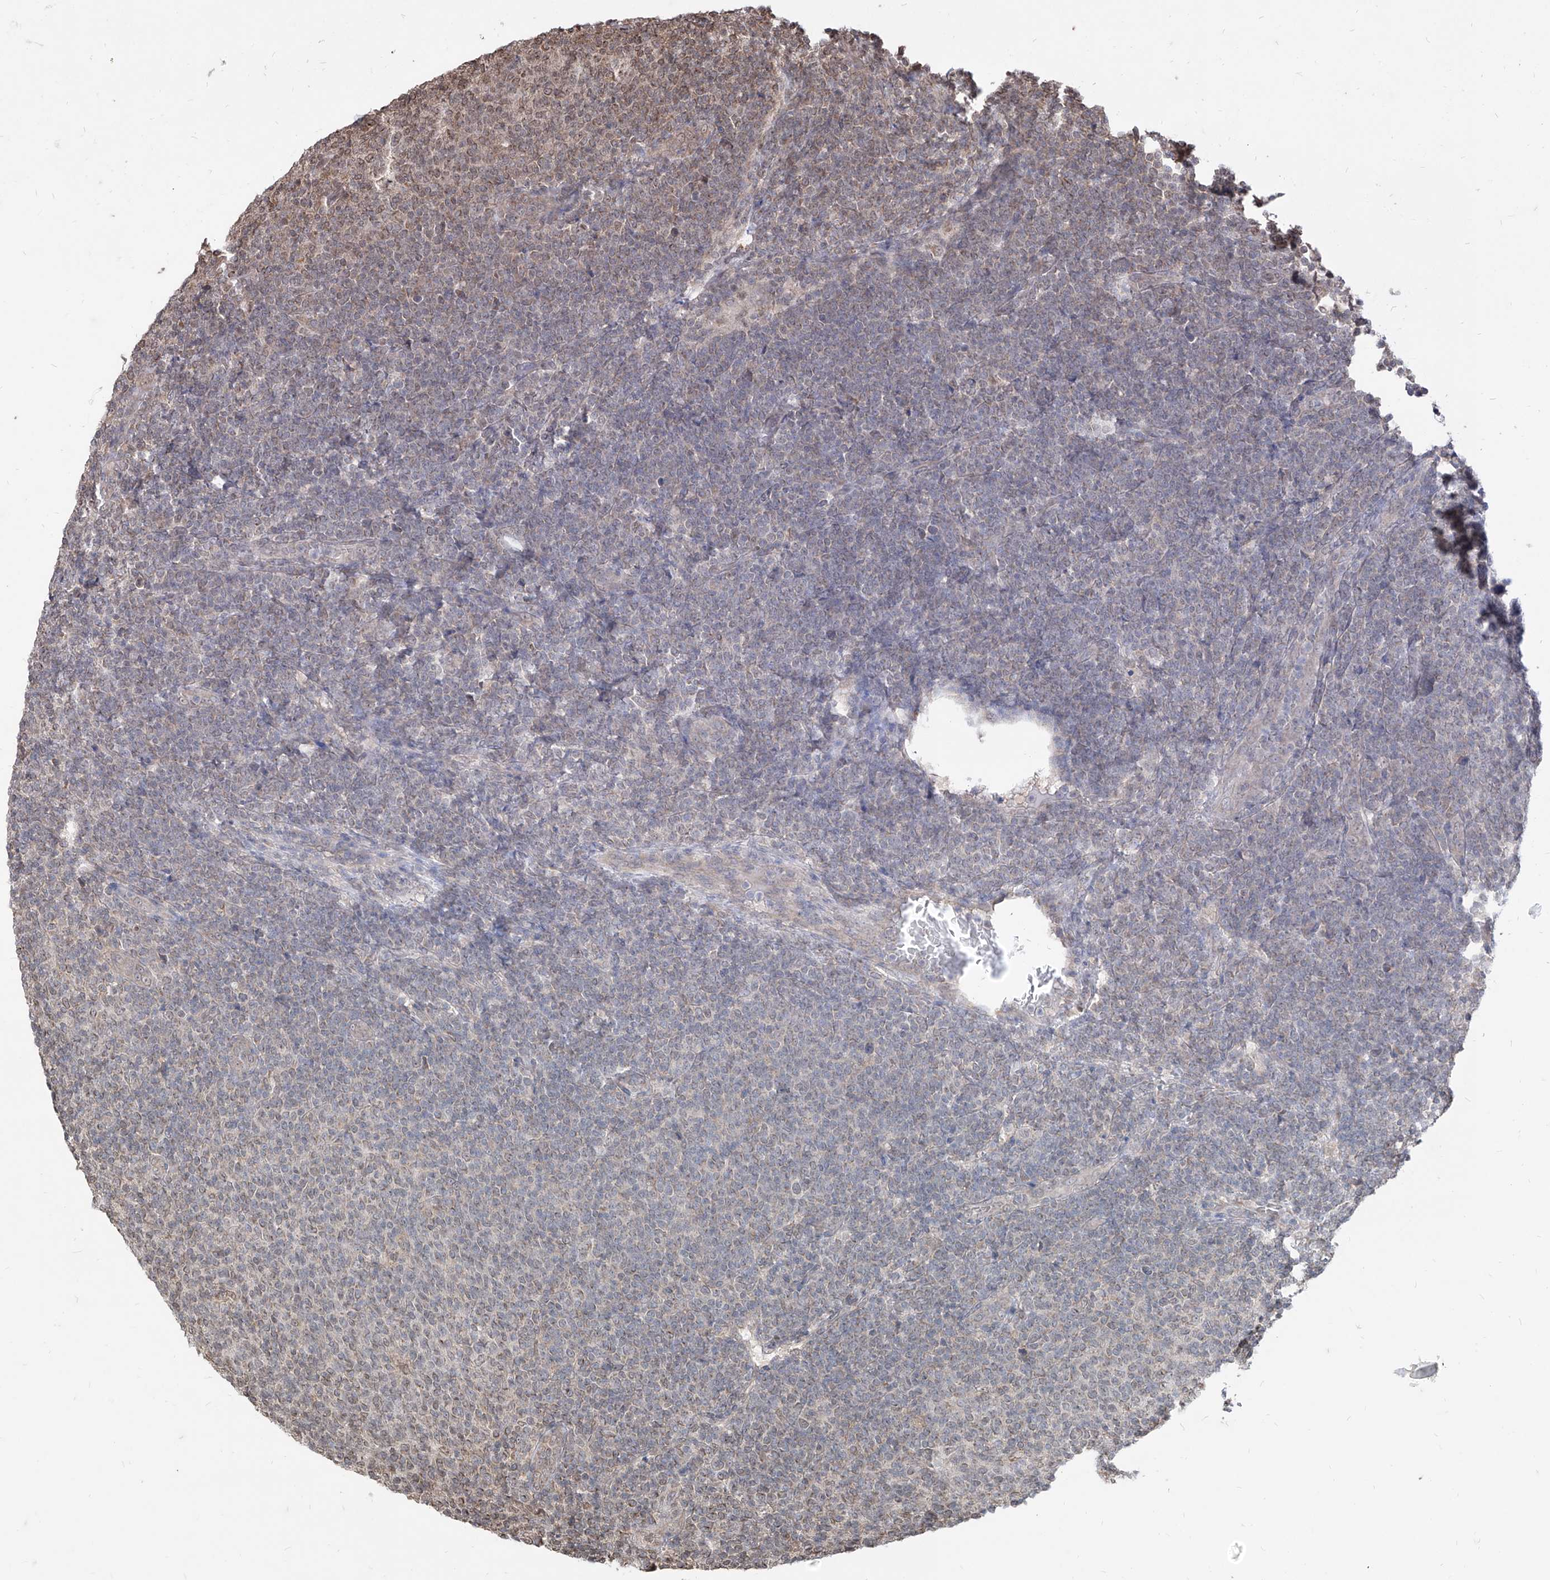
{"staining": {"intensity": "negative", "quantity": "none", "location": "none"}, "tissue": "lymphoma", "cell_type": "Tumor cells", "image_type": "cancer", "snomed": [{"axis": "morphology", "description": "Malignant lymphoma, non-Hodgkin's type, Low grade"}, {"axis": "topography", "description": "Lymph node"}], "caption": "Immunohistochemical staining of human lymphoma exhibits no significant staining in tumor cells. (Stains: DAB (3,3'-diaminobenzidine) immunohistochemistry with hematoxylin counter stain, Microscopy: brightfield microscopy at high magnification).", "gene": "C8orf82", "patient": {"sex": "male", "age": 66}}